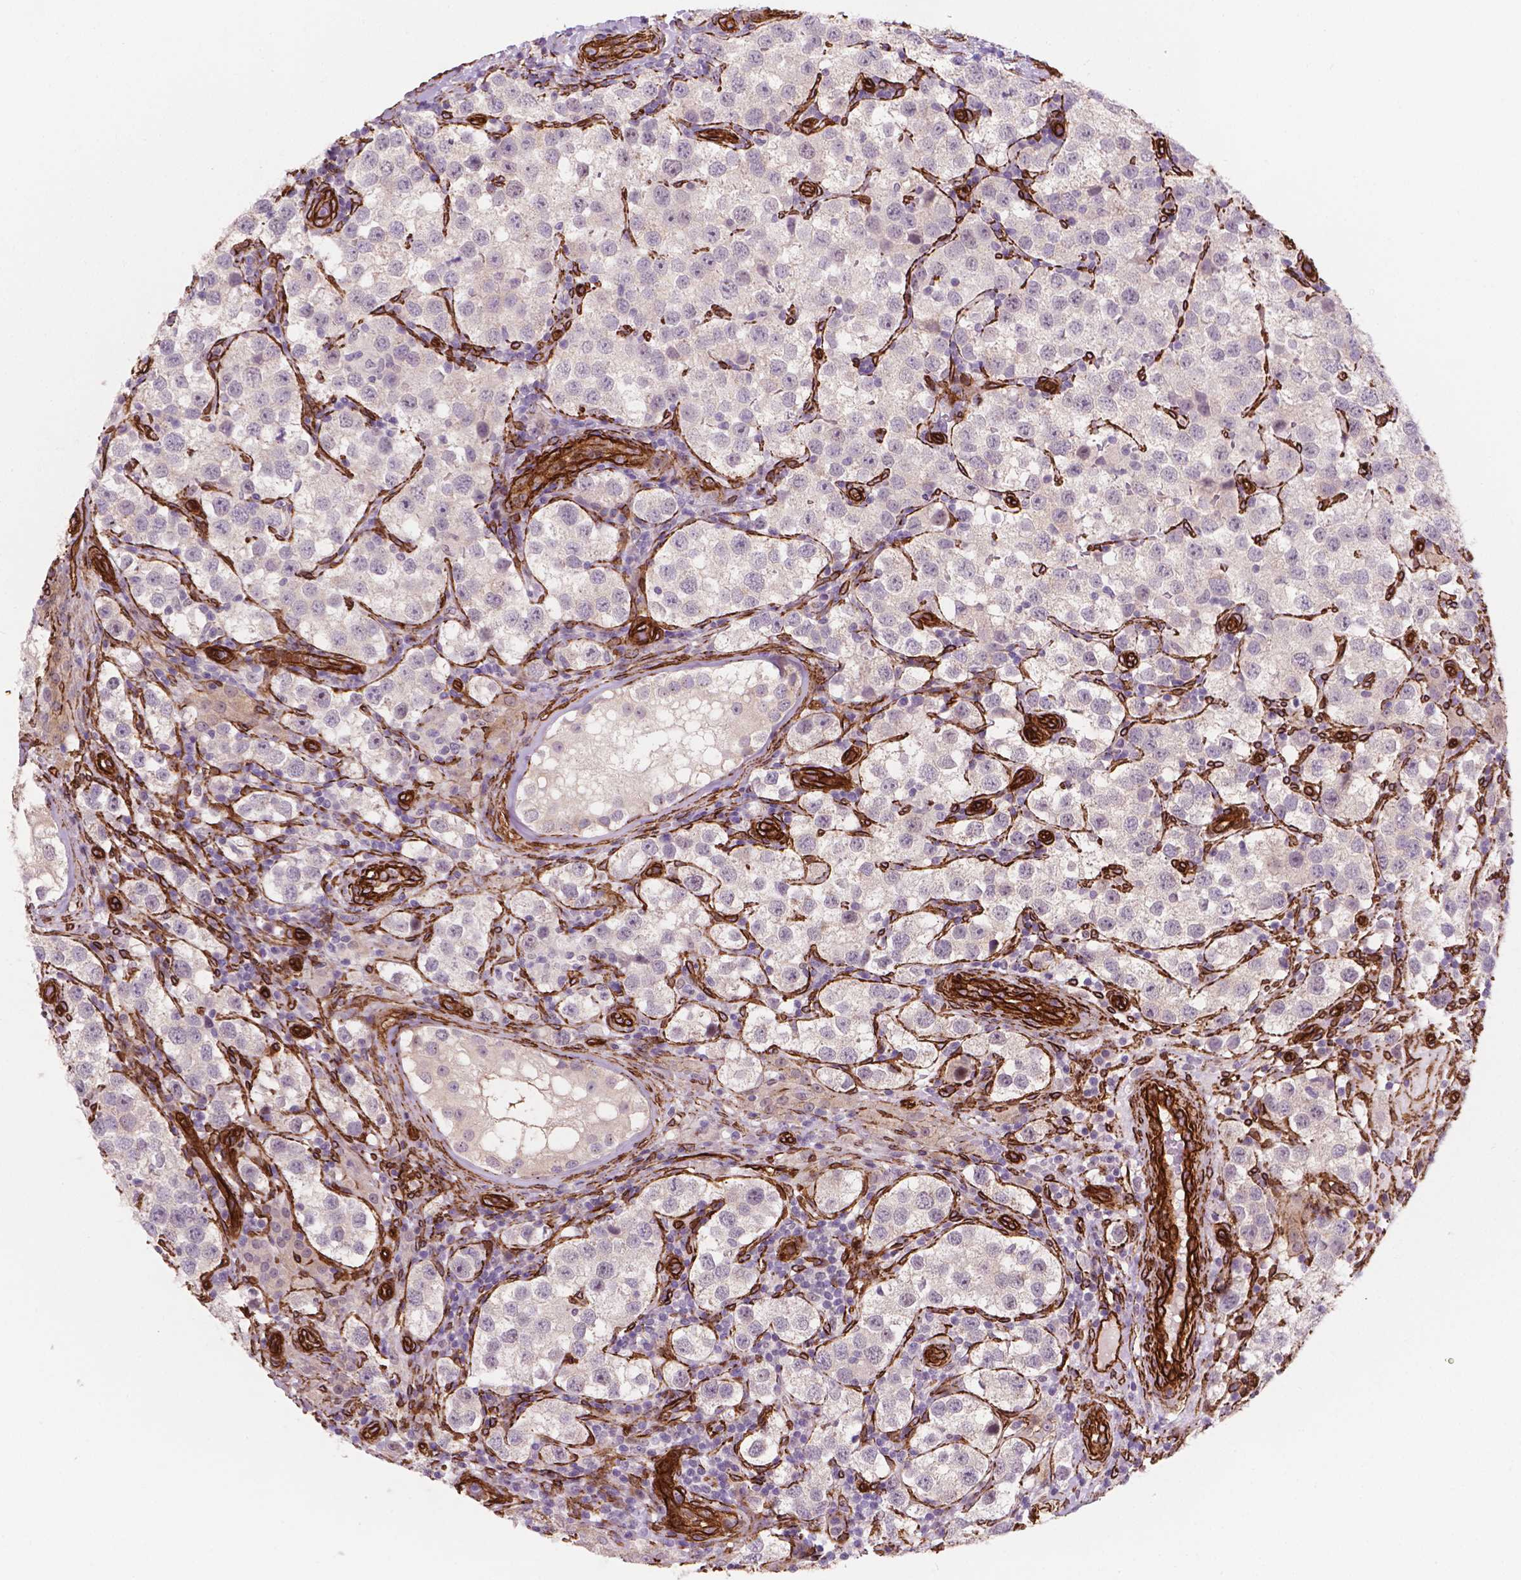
{"staining": {"intensity": "negative", "quantity": "none", "location": "none"}, "tissue": "testis cancer", "cell_type": "Tumor cells", "image_type": "cancer", "snomed": [{"axis": "morphology", "description": "Seminoma, NOS"}, {"axis": "topography", "description": "Testis"}], "caption": "Tumor cells show no significant positivity in seminoma (testis).", "gene": "EGFL8", "patient": {"sex": "male", "age": 37}}